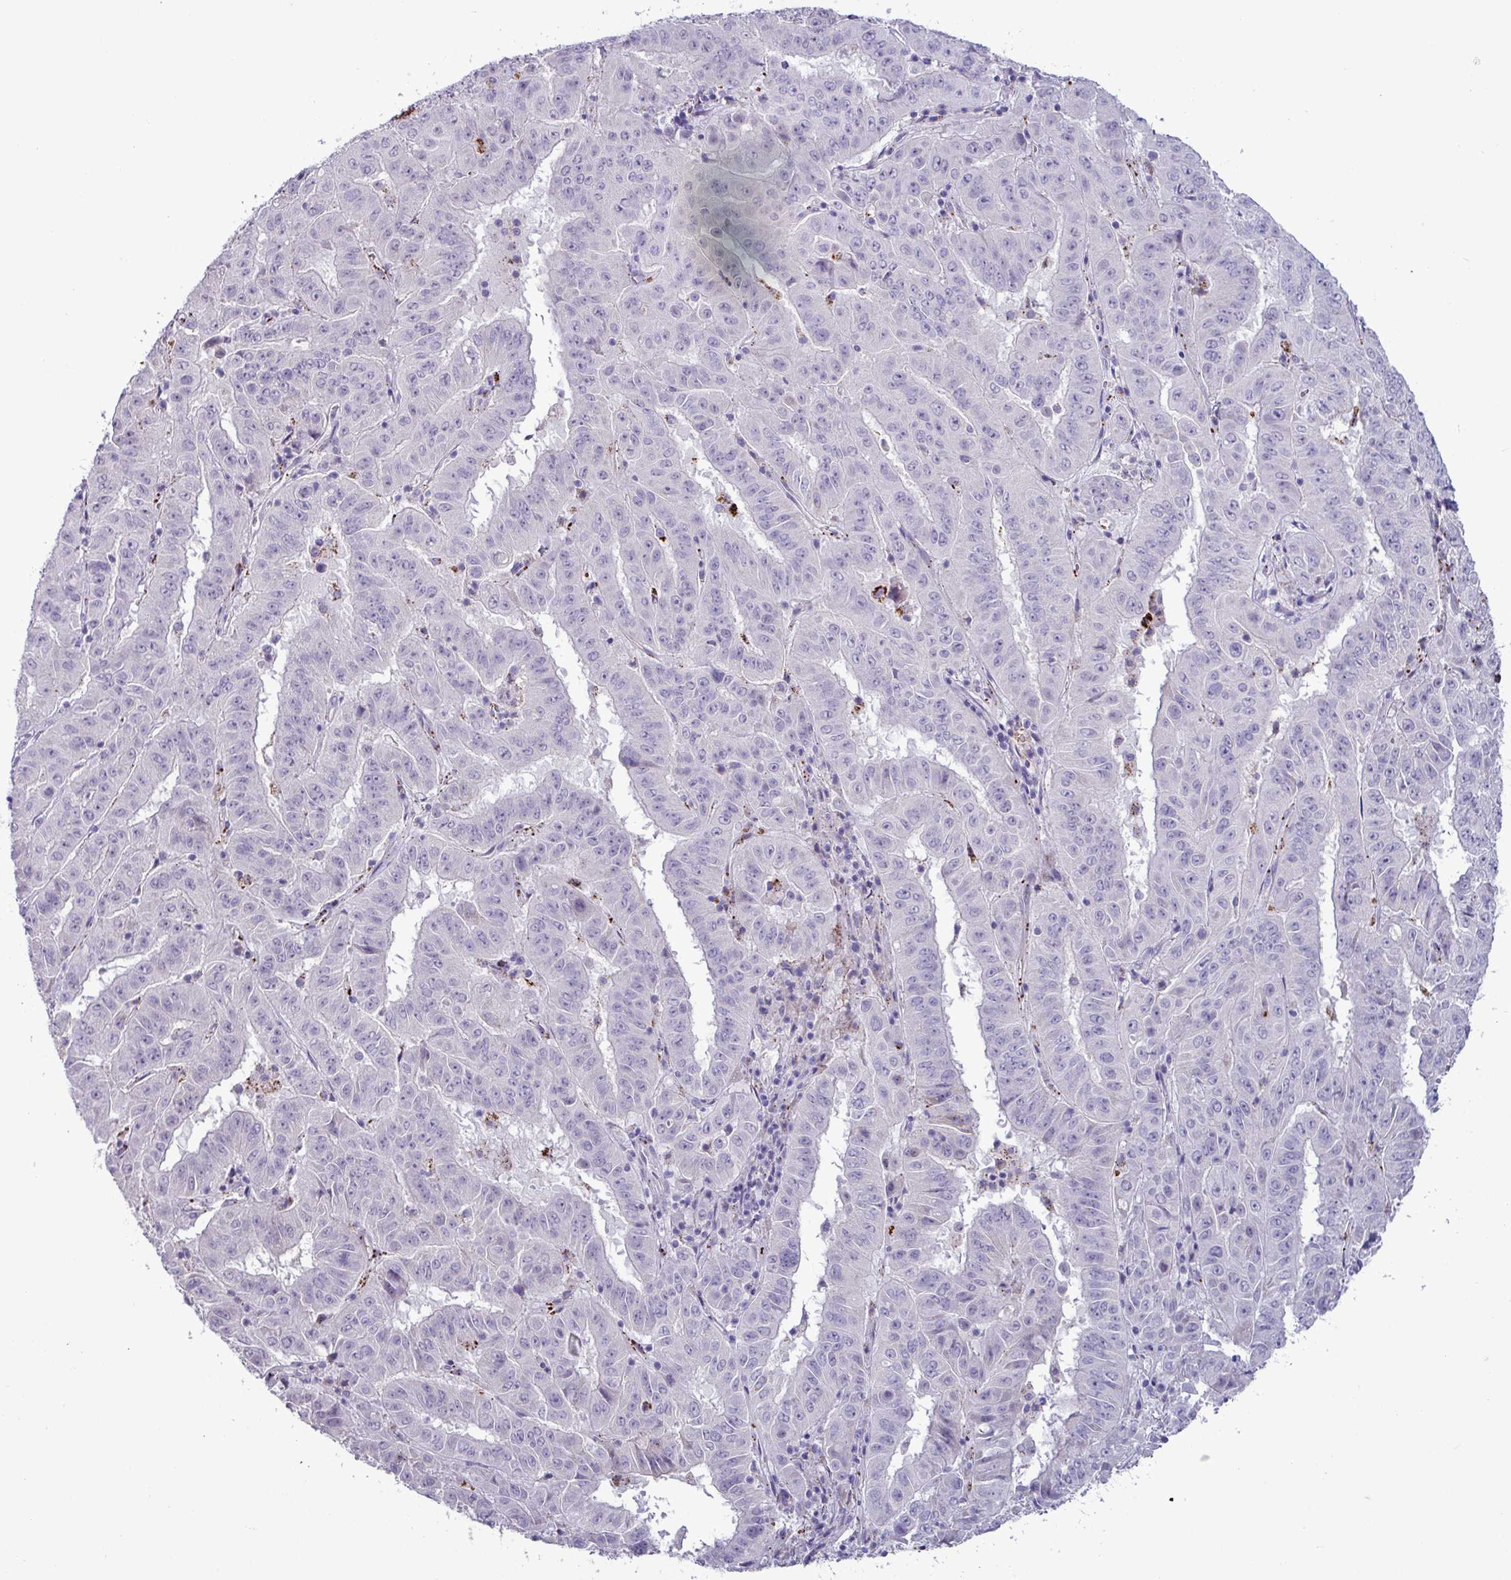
{"staining": {"intensity": "negative", "quantity": "none", "location": "none"}, "tissue": "pancreatic cancer", "cell_type": "Tumor cells", "image_type": "cancer", "snomed": [{"axis": "morphology", "description": "Adenocarcinoma, NOS"}, {"axis": "topography", "description": "Pancreas"}], "caption": "Immunohistochemical staining of pancreatic cancer (adenocarcinoma) displays no significant expression in tumor cells.", "gene": "PLIN2", "patient": {"sex": "male", "age": 63}}